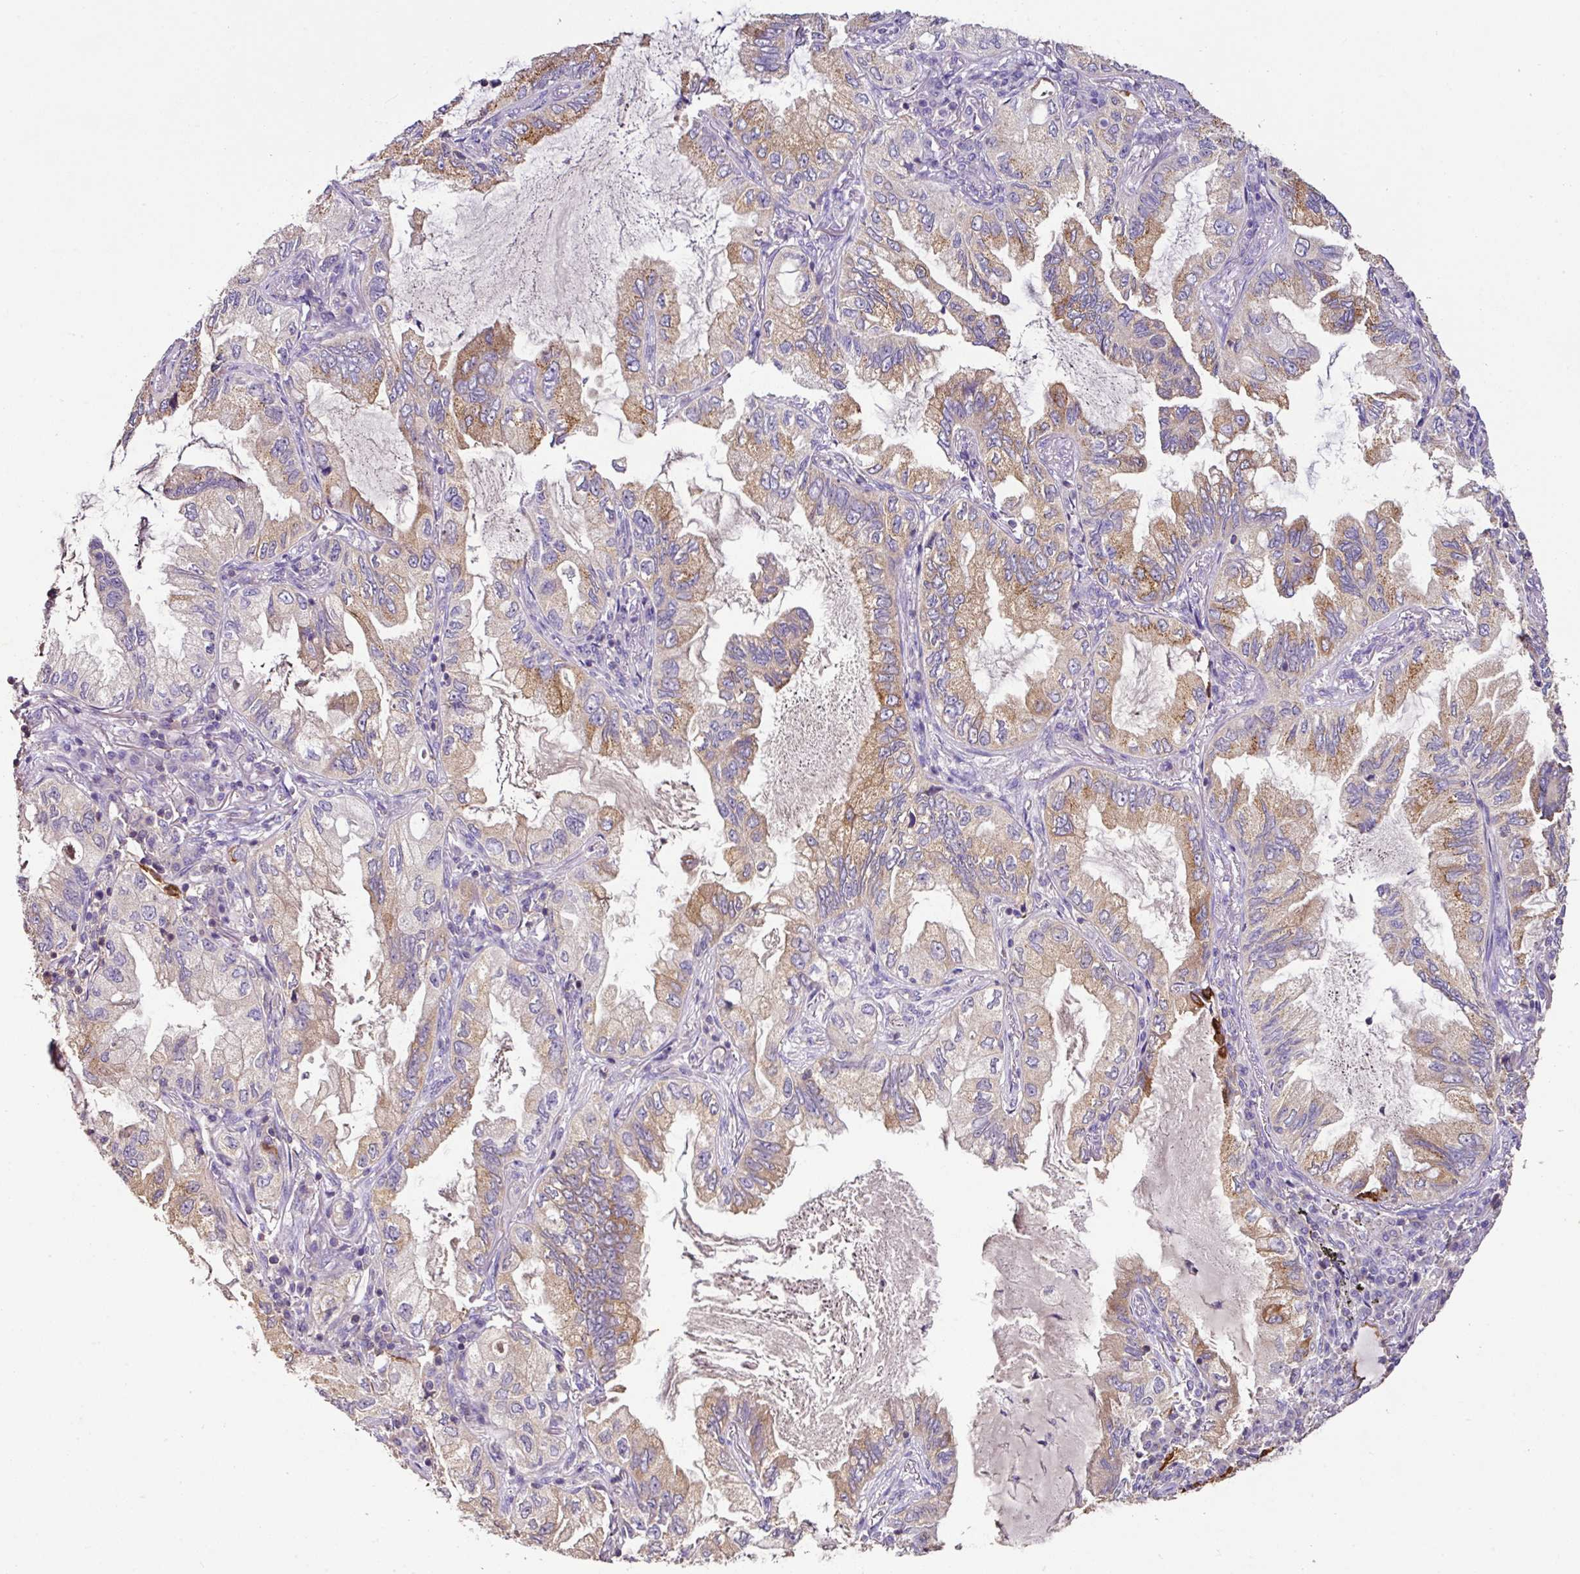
{"staining": {"intensity": "moderate", "quantity": "25%-75%", "location": "cytoplasmic/membranous"}, "tissue": "lung cancer", "cell_type": "Tumor cells", "image_type": "cancer", "snomed": [{"axis": "morphology", "description": "Adenocarcinoma, NOS"}, {"axis": "topography", "description": "Lung"}], "caption": "Protein expression analysis of lung adenocarcinoma exhibits moderate cytoplasmic/membranous expression in about 25%-75% of tumor cells.", "gene": "AGR3", "patient": {"sex": "female", "age": 69}}